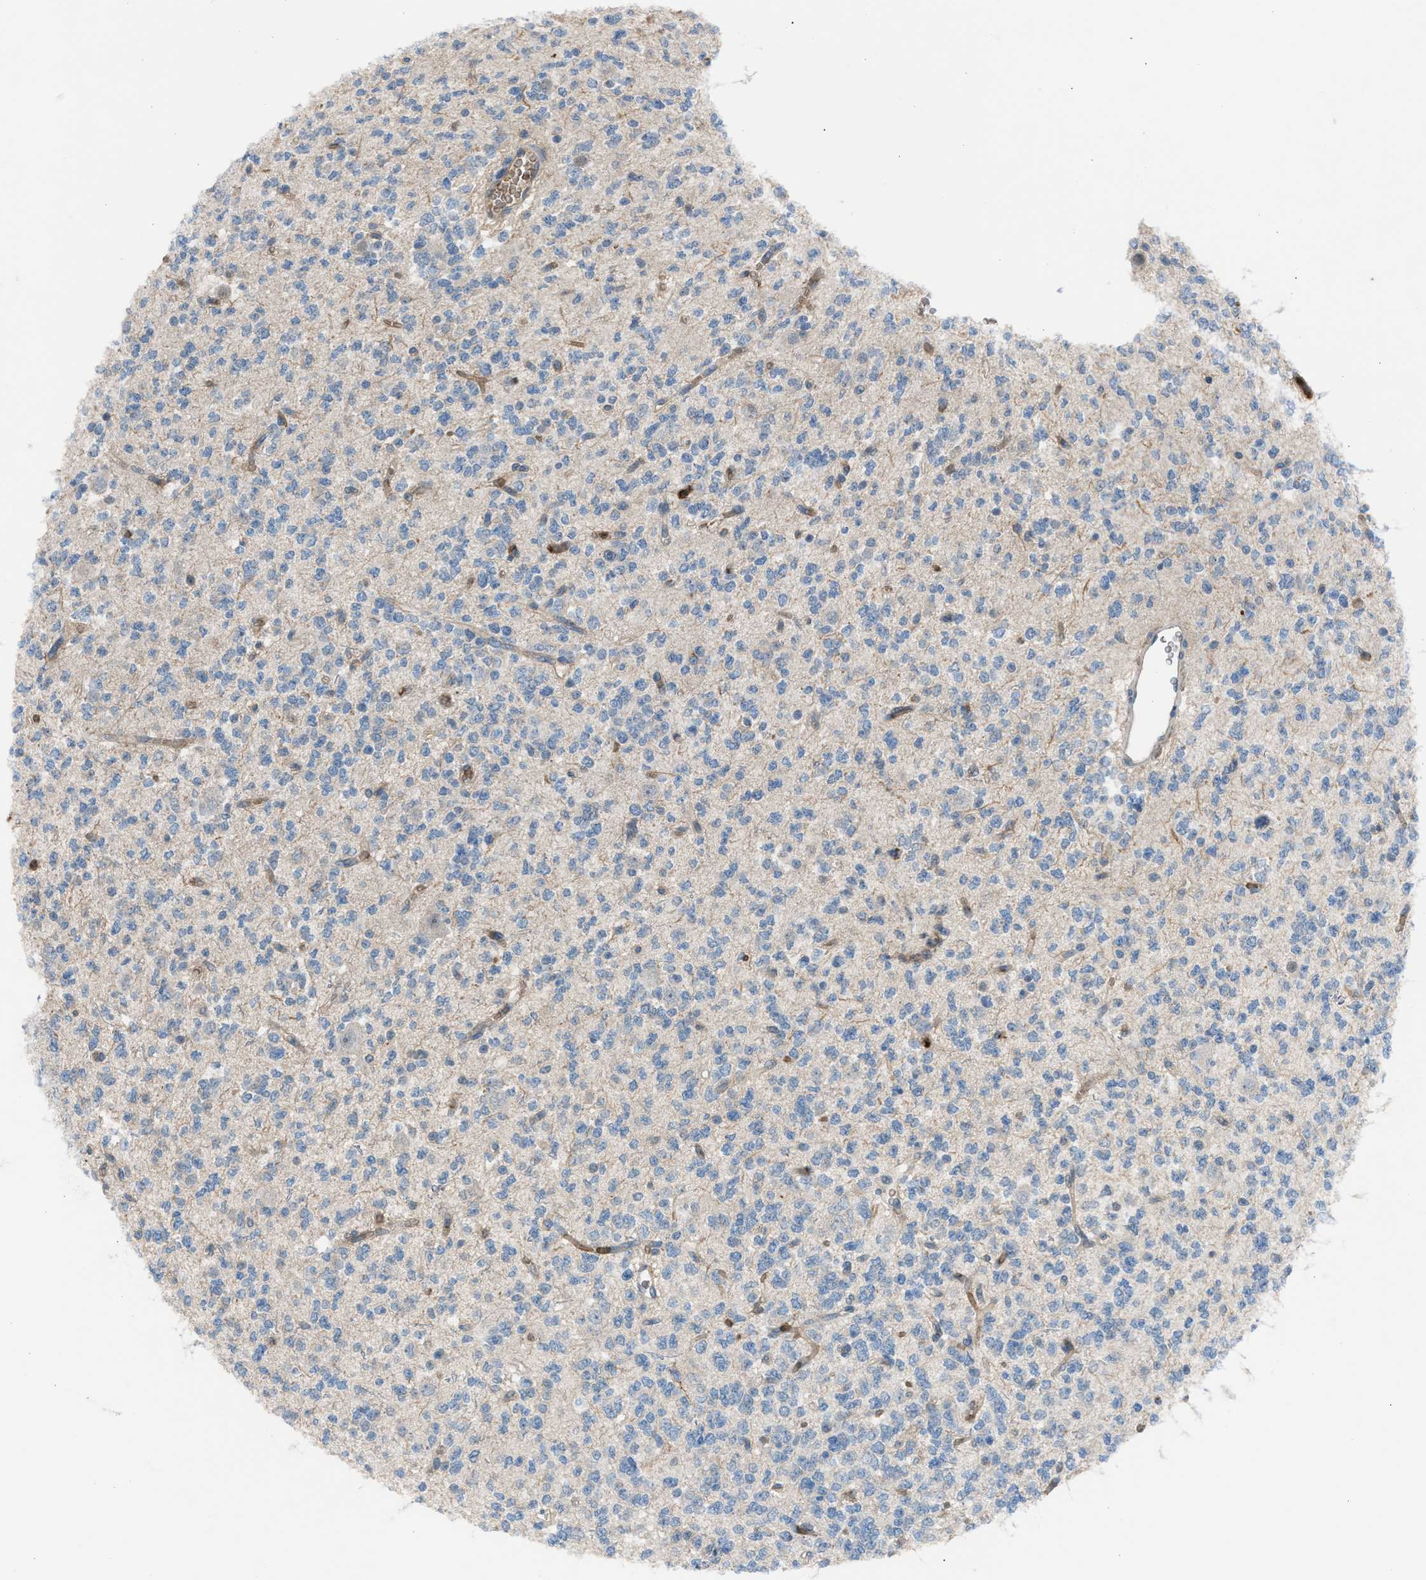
{"staining": {"intensity": "negative", "quantity": "none", "location": "none"}, "tissue": "glioma", "cell_type": "Tumor cells", "image_type": "cancer", "snomed": [{"axis": "morphology", "description": "Glioma, malignant, Low grade"}, {"axis": "topography", "description": "Brain"}], "caption": "Immunohistochemistry photomicrograph of human glioma stained for a protein (brown), which exhibits no expression in tumor cells.", "gene": "CFAP77", "patient": {"sex": "male", "age": 38}}